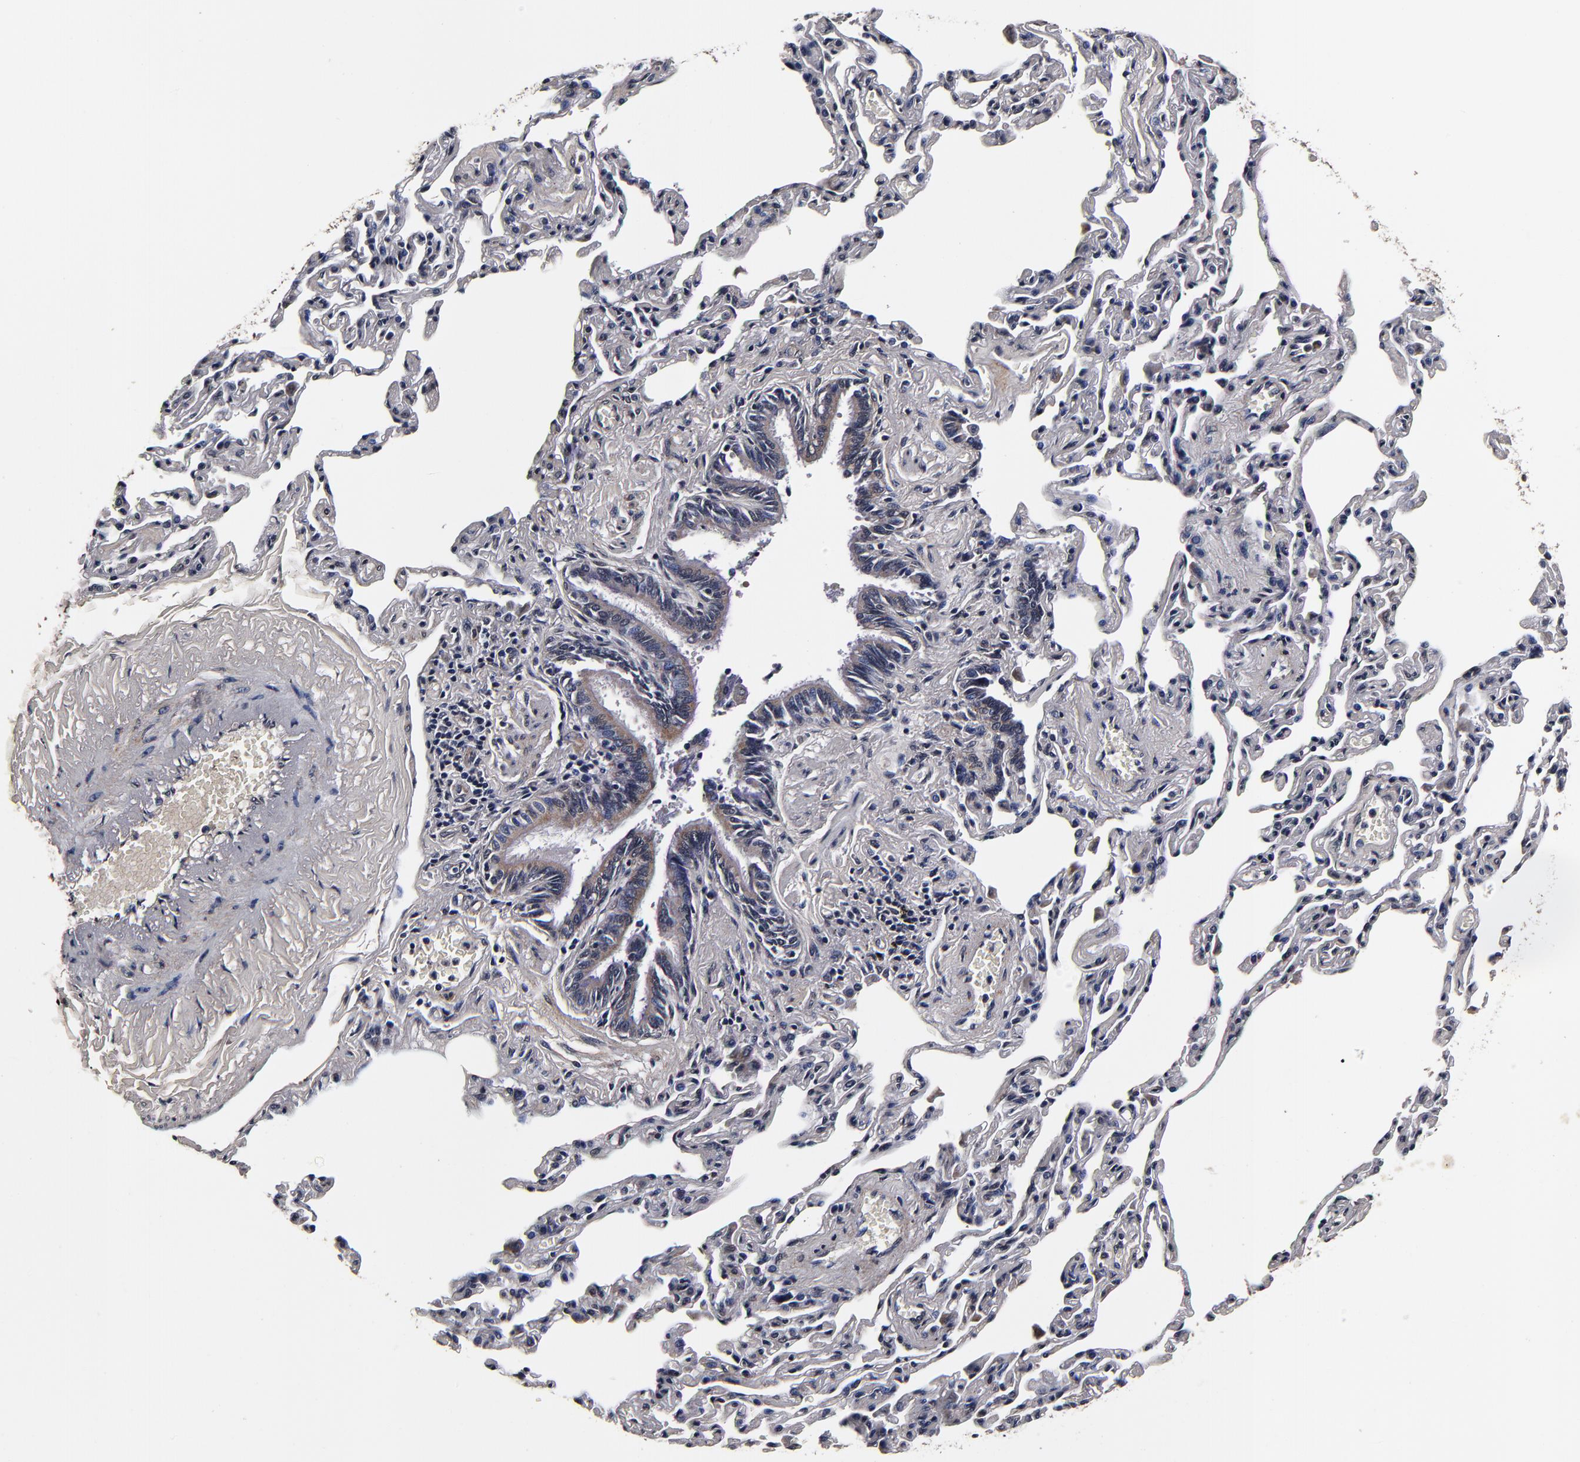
{"staining": {"intensity": "strong", "quantity": ">75%", "location": "cytoplasmic/membranous"}, "tissue": "bronchus", "cell_type": "Respiratory epithelial cells", "image_type": "normal", "snomed": [{"axis": "morphology", "description": "Normal tissue, NOS"}, {"axis": "topography", "description": "Lung"}], "caption": "Immunohistochemical staining of normal bronchus displays high levels of strong cytoplasmic/membranous expression in about >75% of respiratory epithelial cells. (DAB IHC with brightfield microscopy, high magnification).", "gene": "MMP15", "patient": {"sex": "male", "age": 64}}